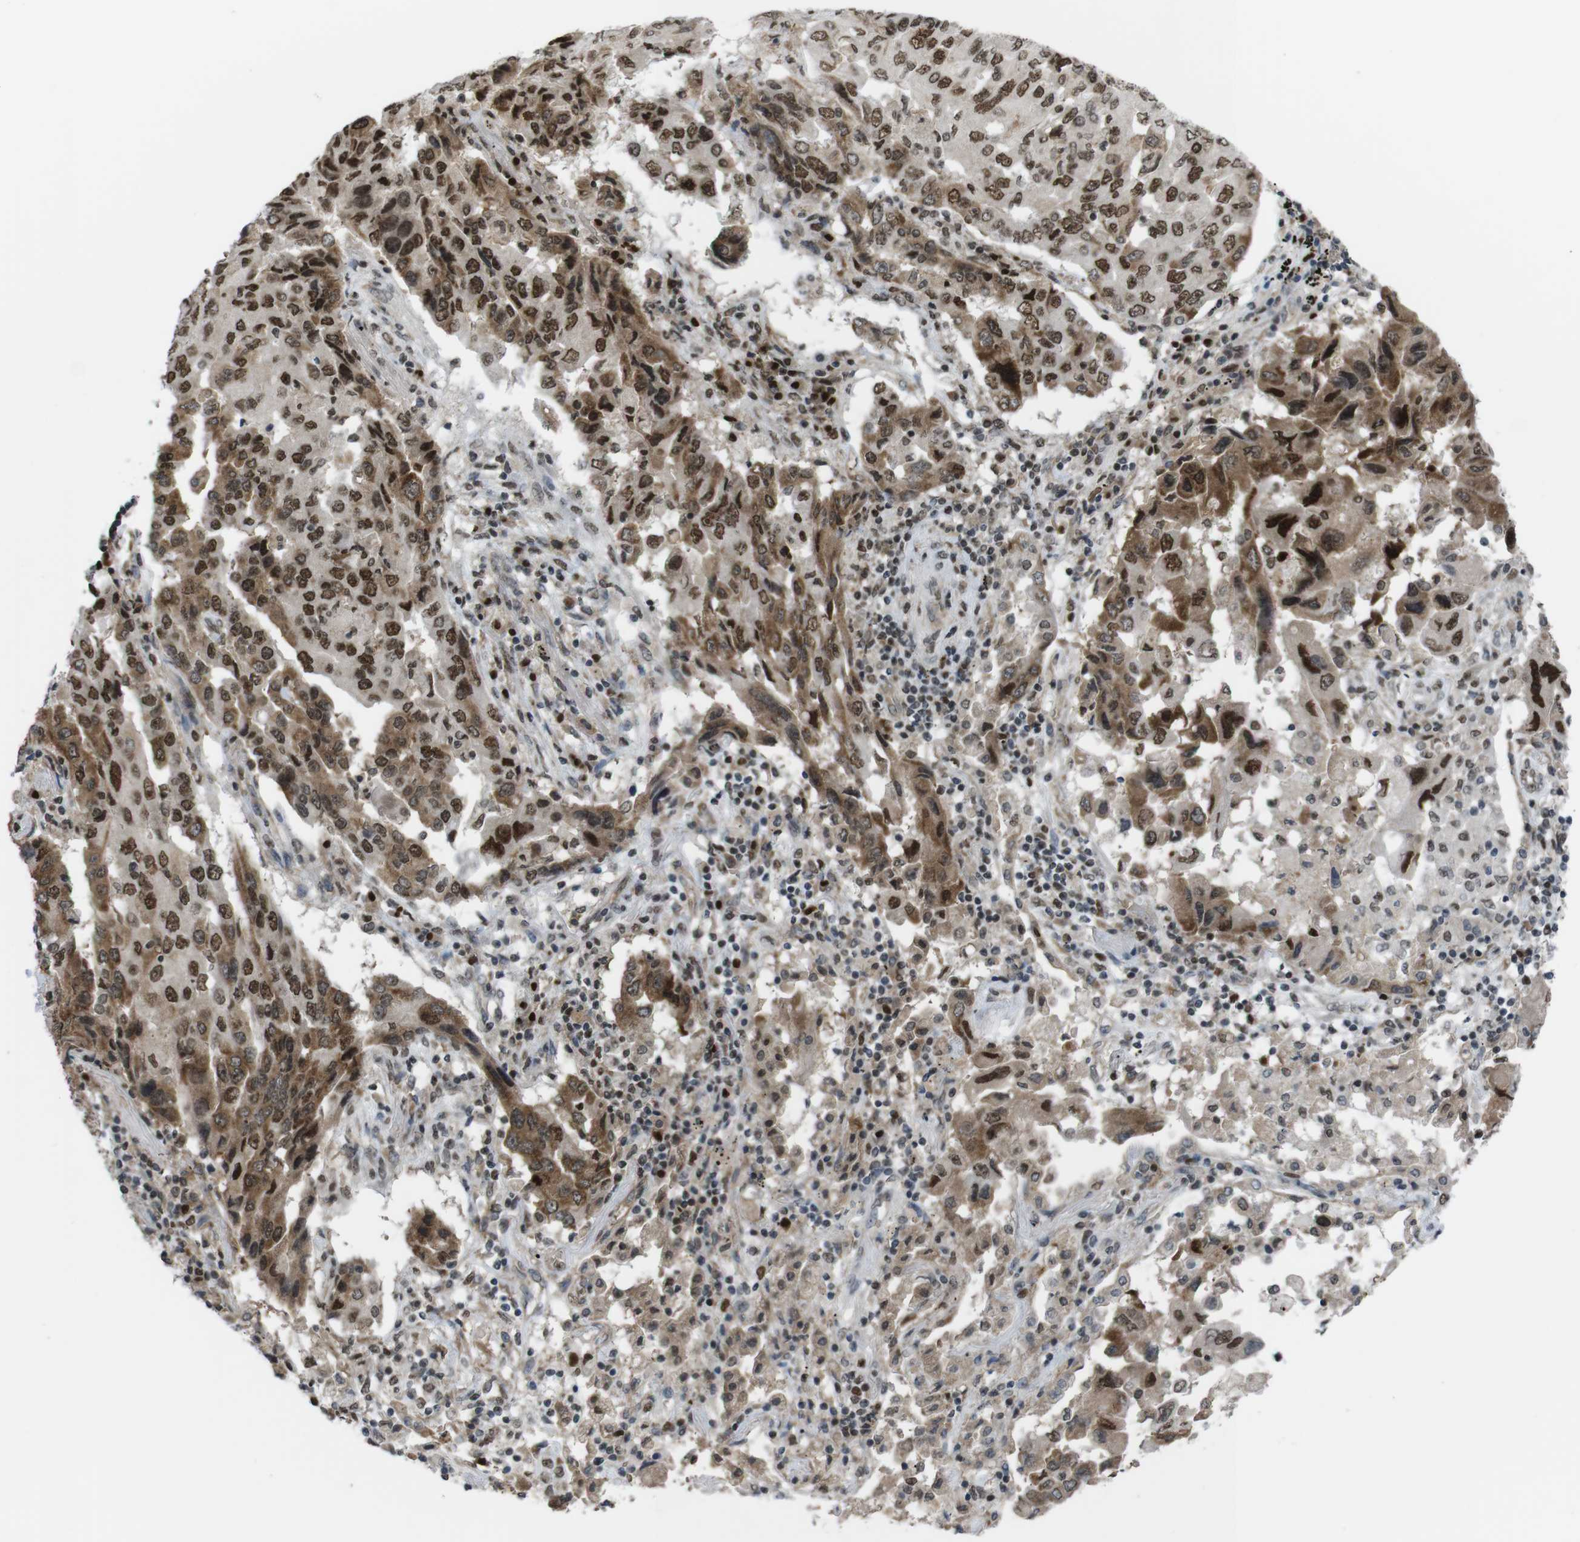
{"staining": {"intensity": "strong", "quantity": ">75%", "location": "cytoplasmic/membranous,nuclear"}, "tissue": "lung cancer", "cell_type": "Tumor cells", "image_type": "cancer", "snomed": [{"axis": "morphology", "description": "Adenocarcinoma, NOS"}, {"axis": "topography", "description": "Lung"}], "caption": "A high amount of strong cytoplasmic/membranous and nuclear positivity is present in approximately >75% of tumor cells in adenocarcinoma (lung) tissue.", "gene": "SUB1", "patient": {"sex": "female", "age": 65}}